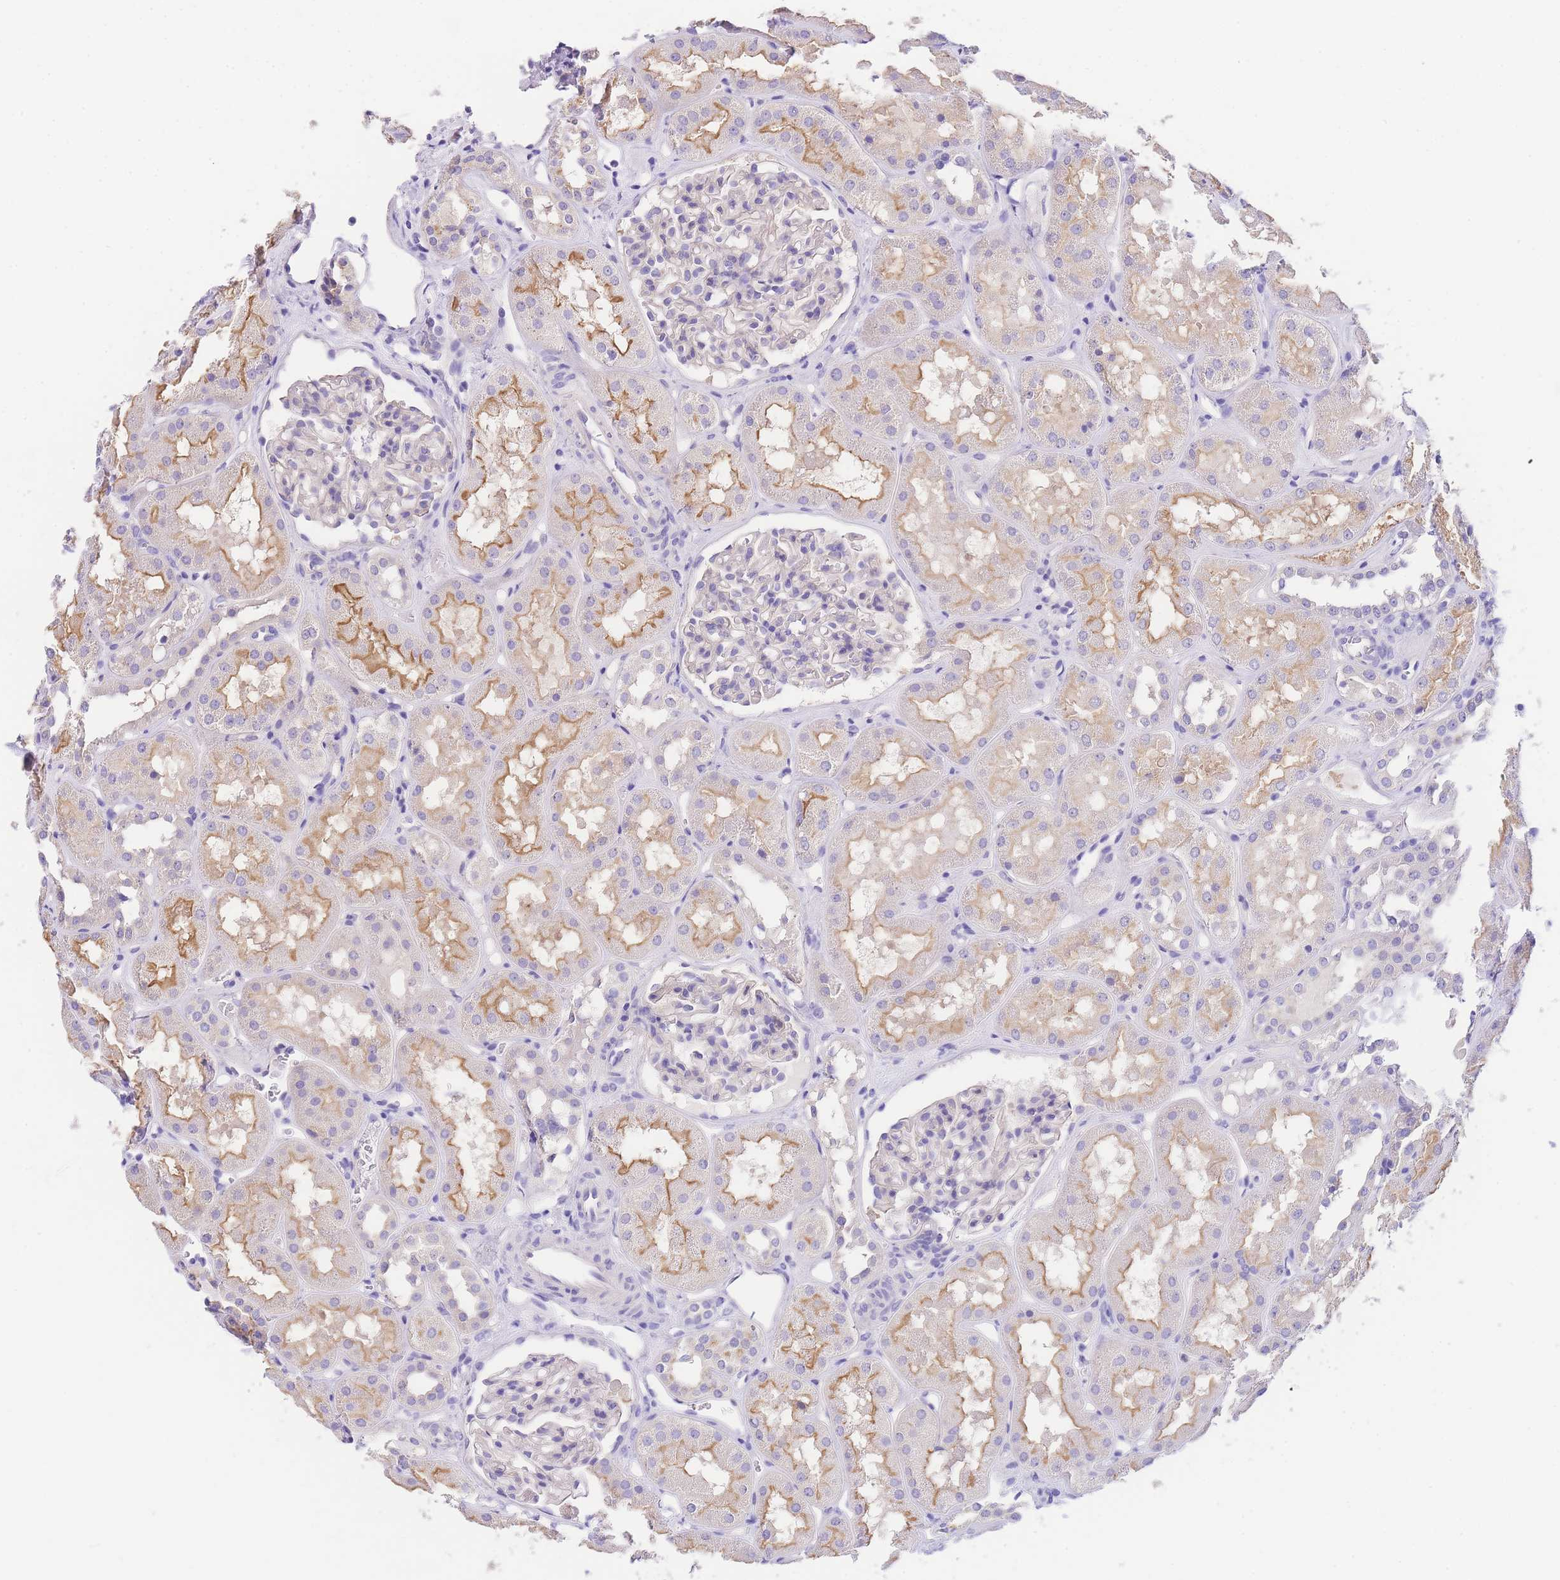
{"staining": {"intensity": "negative", "quantity": "none", "location": "none"}, "tissue": "kidney", "cell_type": "Cells in glomeruli", "image_type": "normal", "snomed": [{"axis": "morphology", "description": "Normal tissue, NOS"}, {"axis": "topography", "description": "Kidney"}], "caption": "An IHC micrograph of unremarkable kidney is shown. There is no staining in cells in glomeruli of kidney.", "gene": "EPN2", "patient": {"sex": "male", "age": 16}}